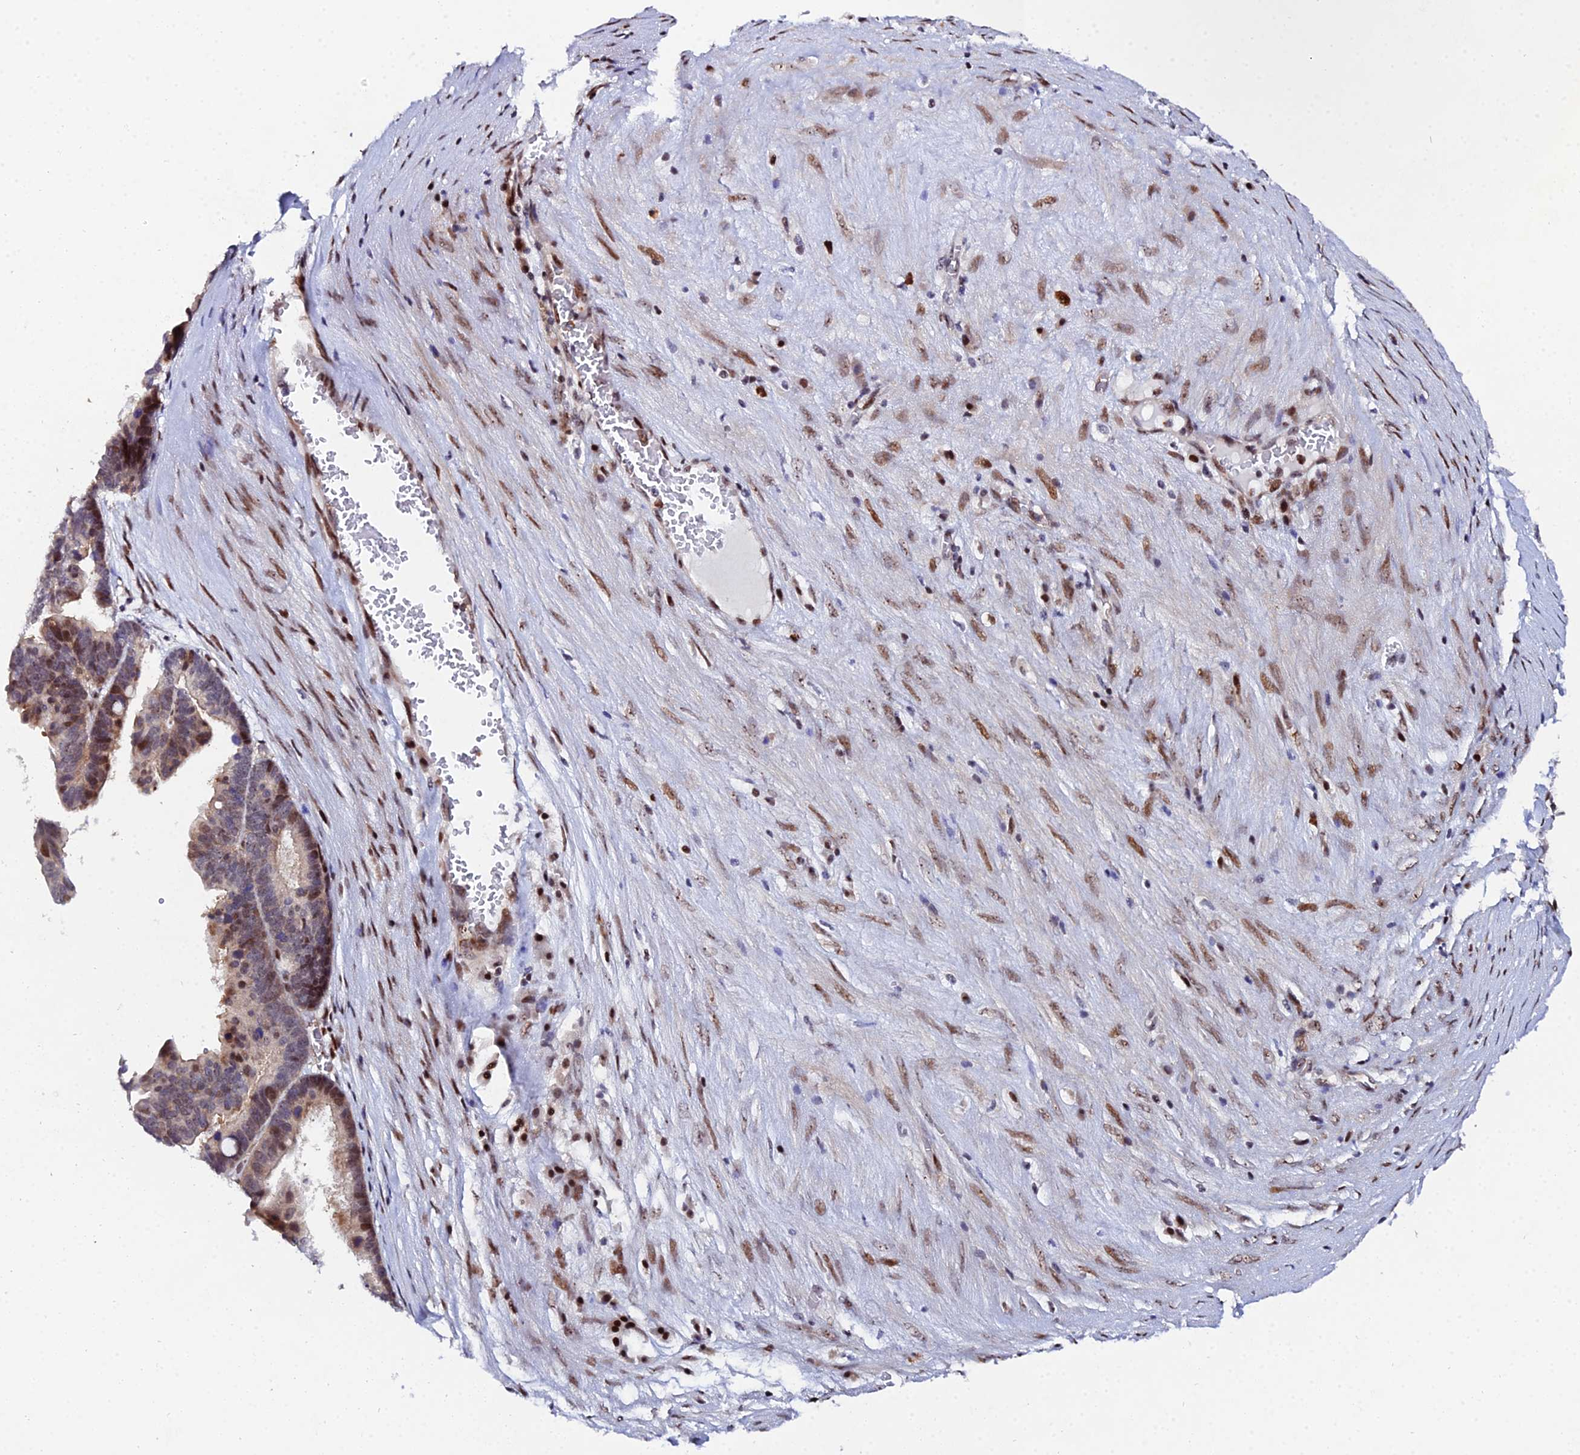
{"staining": {"intensity": "moderate", "quantity": "25%-75%", "location": "nuclear"}, "tissue": "ovarian cancer", "cell_type": "Tumor cells", "image_type": "cancer", "snomed": [{"axis": "morphology", "description": "Cystadenocarcinoma, serous, NOS"}, {"axis": "topography", "description": "Ovary"}], "caption": "There is medium levels of moderate nuclear staining in tumor cells of ovarian cancer (serous cystadenocarcinoma), as demonstrated by immunohistochemical staining (brown color).", "gene": "TIFA", "patient": {"sex": "female", "age": 56}}